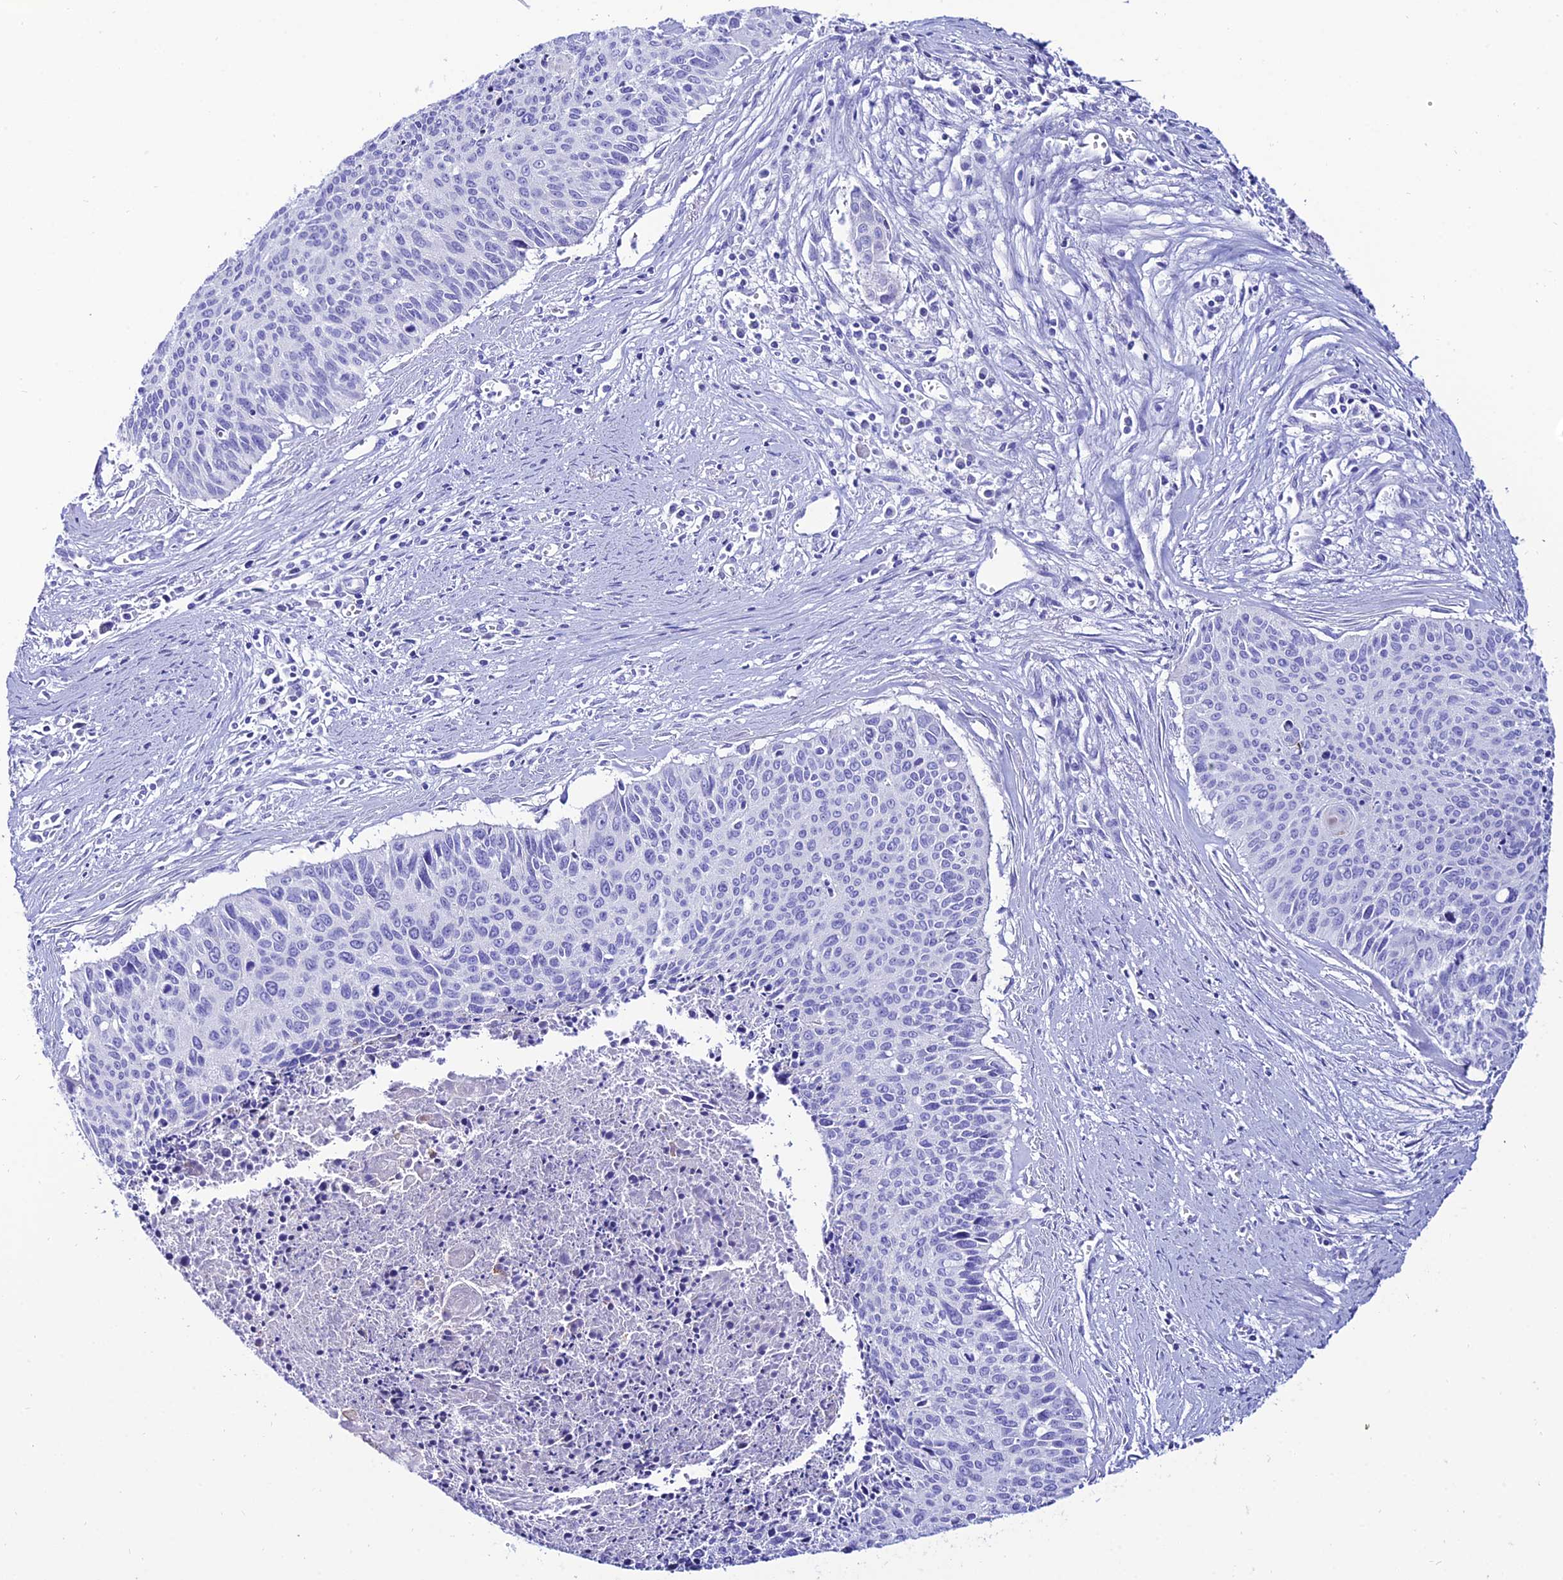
{"staining": {"intensity": "negative", "quantity": "none", "location": "none"}, "tissue": "cervical cancer", "cell_type": "Tumor cells", "image_type": "cancer", "snomed": [{"axis": "morphology", "description": "Squamous cell carcinoma, NOS"}, {"axis": "topography", "description": "Cervix"}], "caption": "Micrograph shows no protein staining in tumor cells of cervical cancer tissue. (DAB (3,3'-diaminobenzidine) immunohistochemistry visualized using brightfield microscopy, high magnification).", "gene": "OR4D5", "patient": {"sex": "female", "age": 55}}